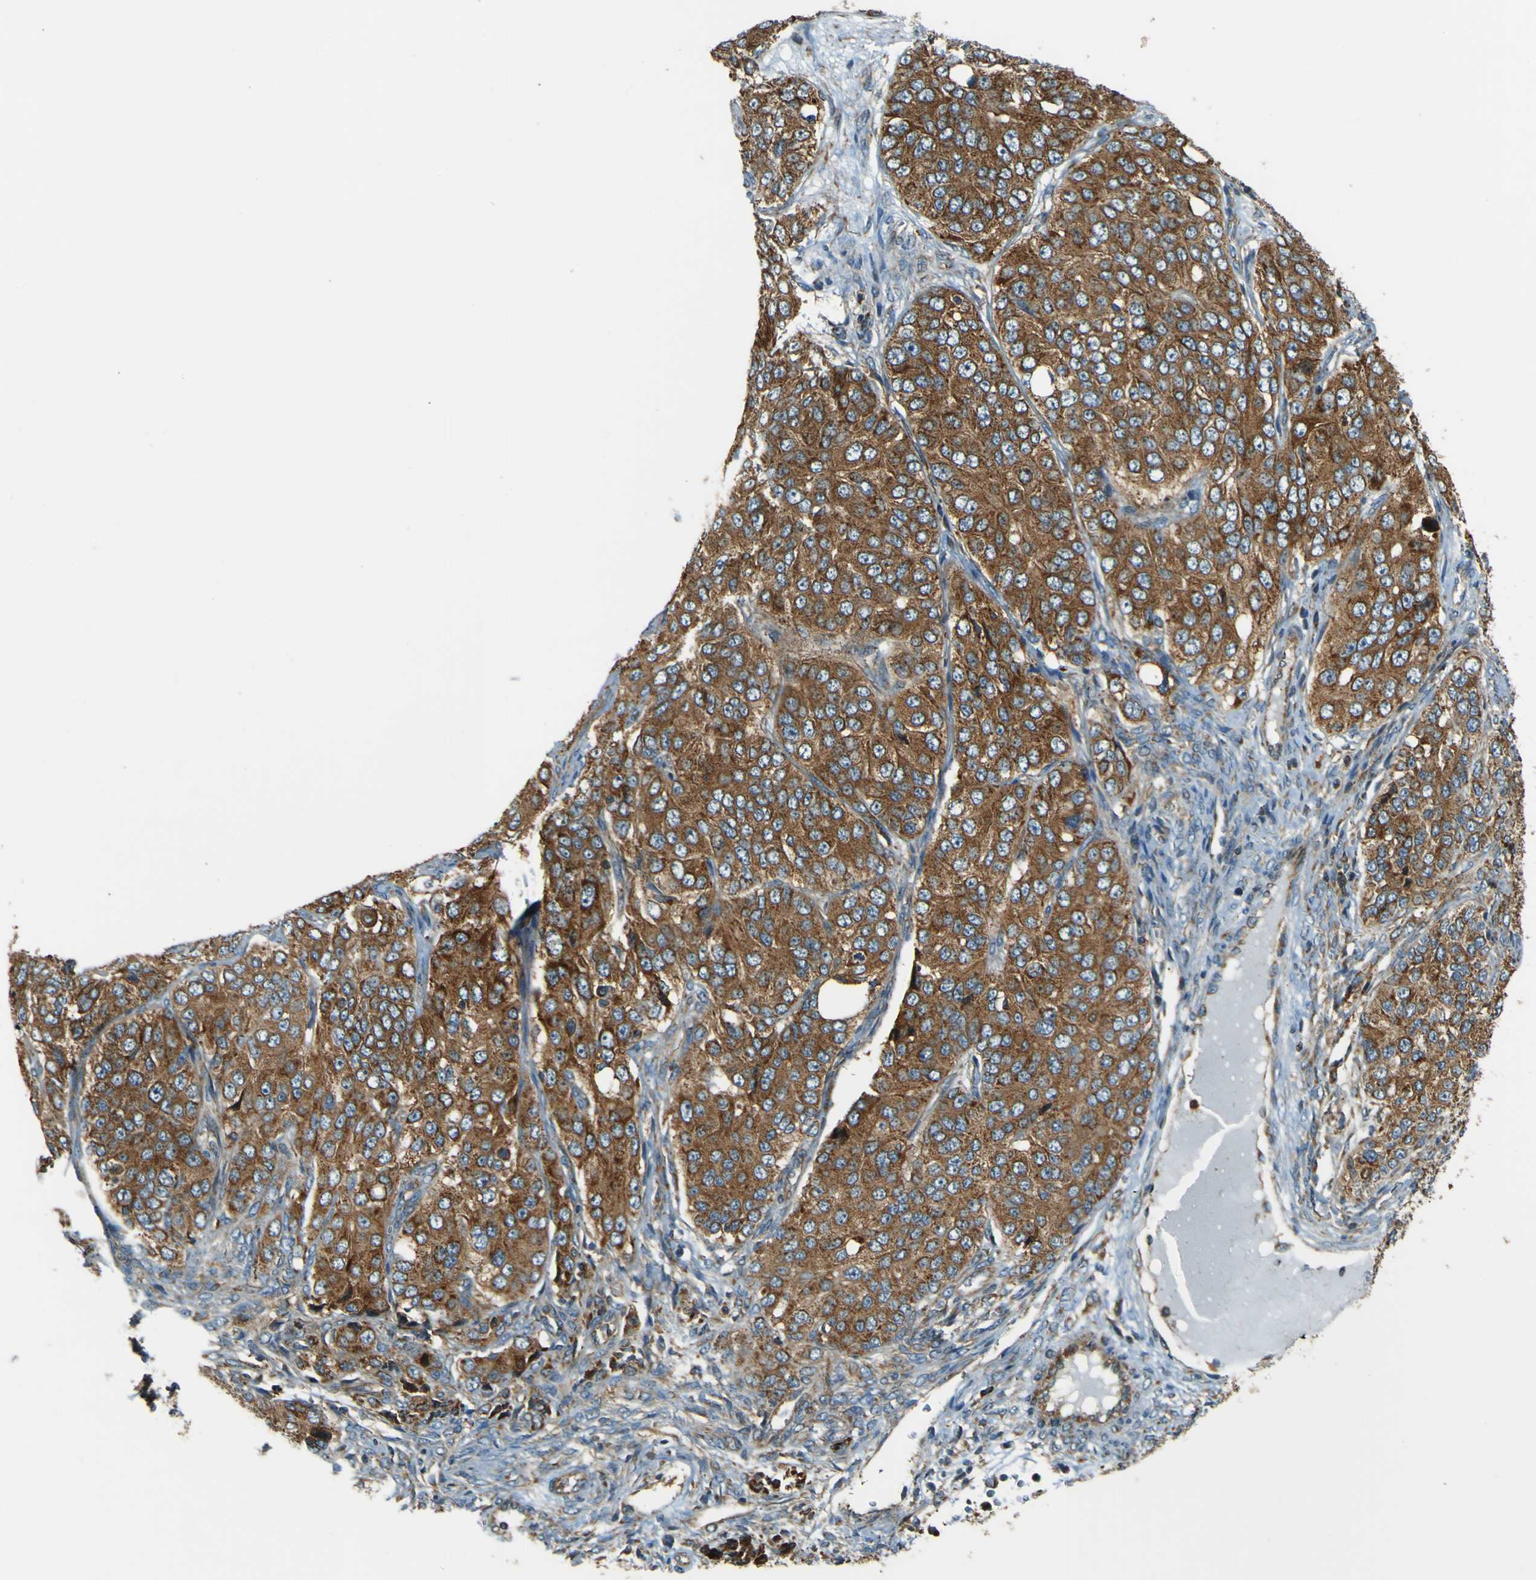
{"staining": {"intensity": "strong", "quantity": ">75%", "location": "cytoplasmic/membranous"}, "tissue": "ovarian cancer", "cell_type": "Tumor cells", "image_type": "cancer", "snomed": [{"axis": "morphology", "description": "Carcinoma, endometroid"}, {"axis": "topography", "description": "Ovary"}], "caption": "About >75% of tumor cells in human endometroid carcinoma (ovarian) show strong cytoplasmic/membranous protein positivity as visualized by brown immunohistochemical staining.", "gene": "DNAJC5", "patient": {"sex": "female", "age": 51}}